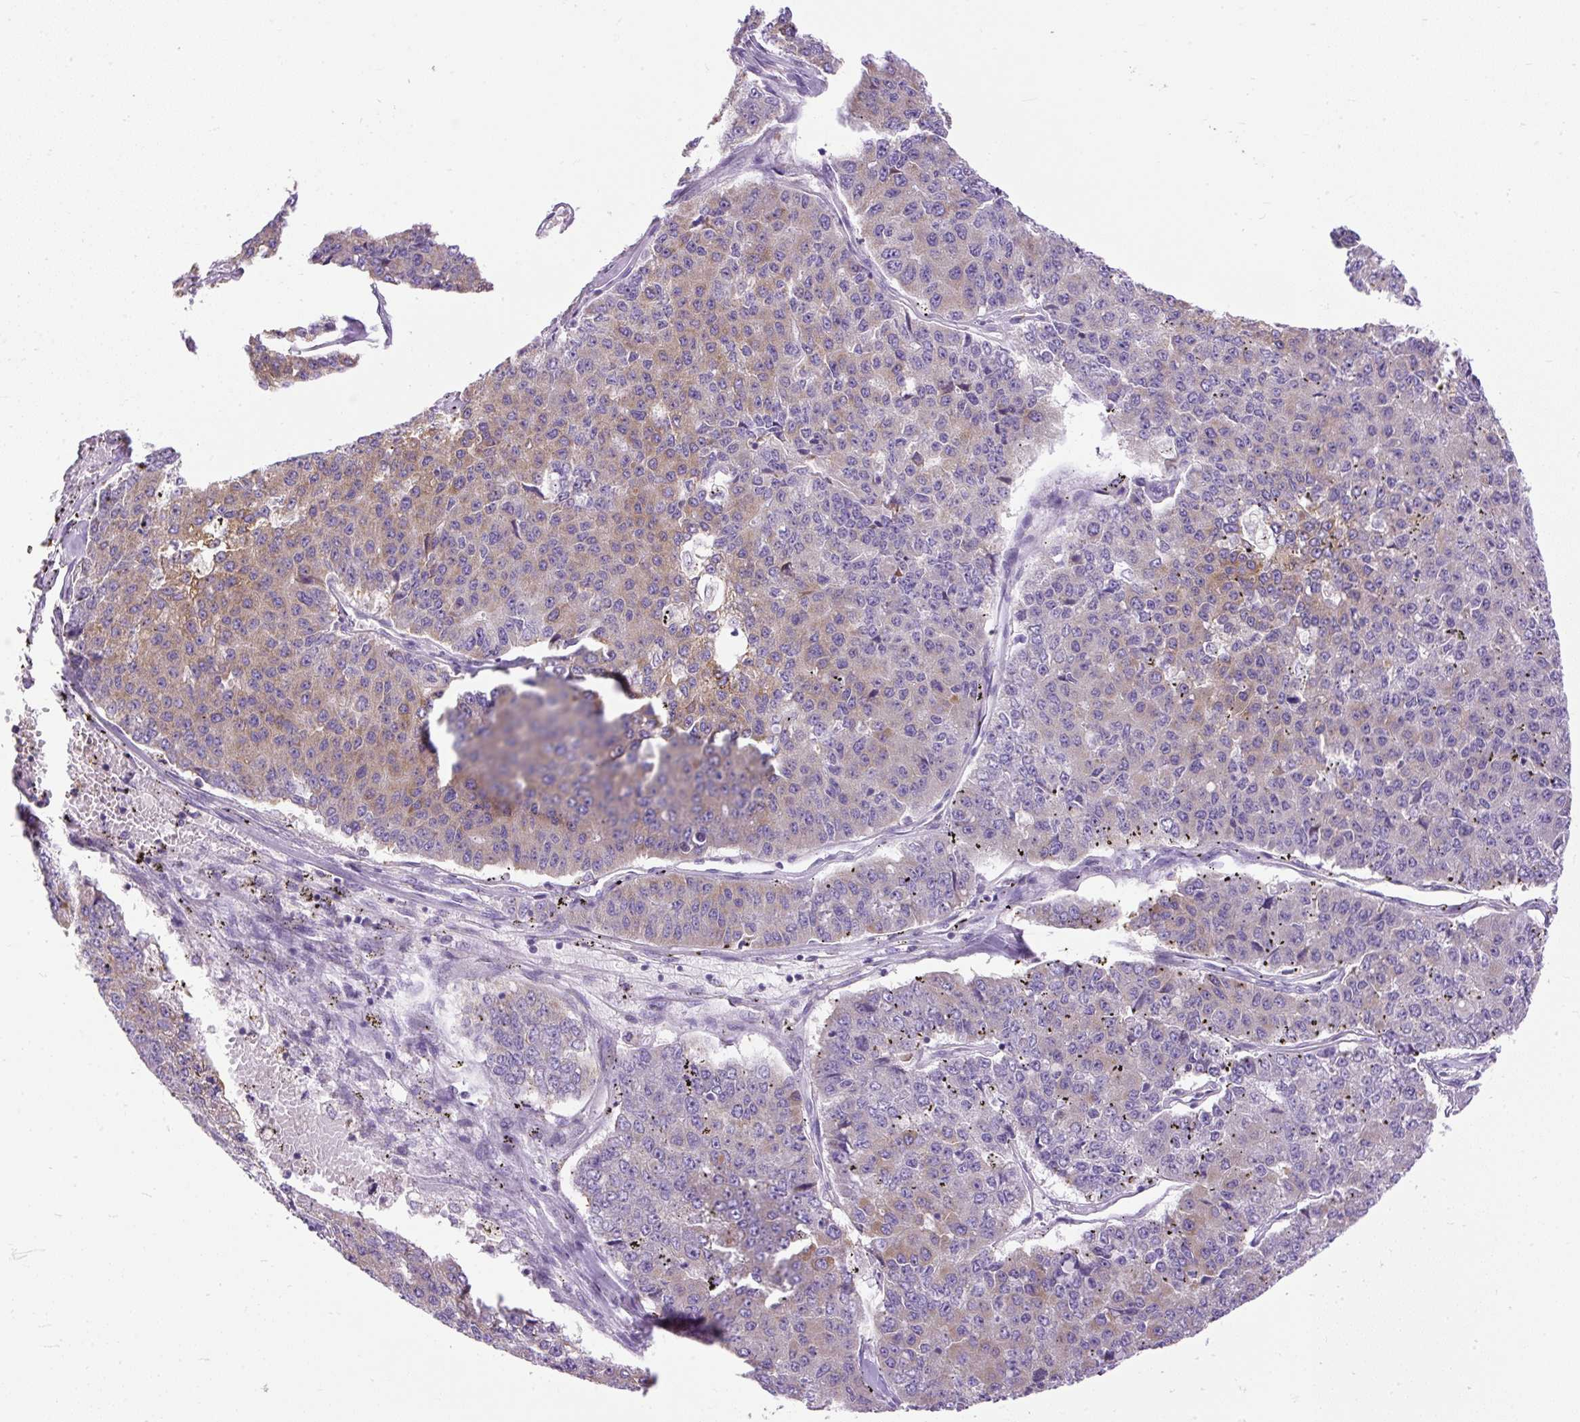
{"staining": {"intensity": "weak", "quantity": "25%-75%", "location": "cytoplasmic/membranous"}, "tissue": "pancreatic cancer", "cell_type": "Tumor cells", "image_type": "cancer", "snomed": [{"axis": "morphology", "description": "Adenocarcinoma, NOS"}, {"axis": "topography", "description": "Pancreas"}], "caption": "Protein staining displays weak cytoplasmic/membranous staining in approximately 25%-75% of tumor cells in adenocarcinoma (pancreatic).", "gene": "SYBU", "patient": {"sex": "male", "age": 50}}